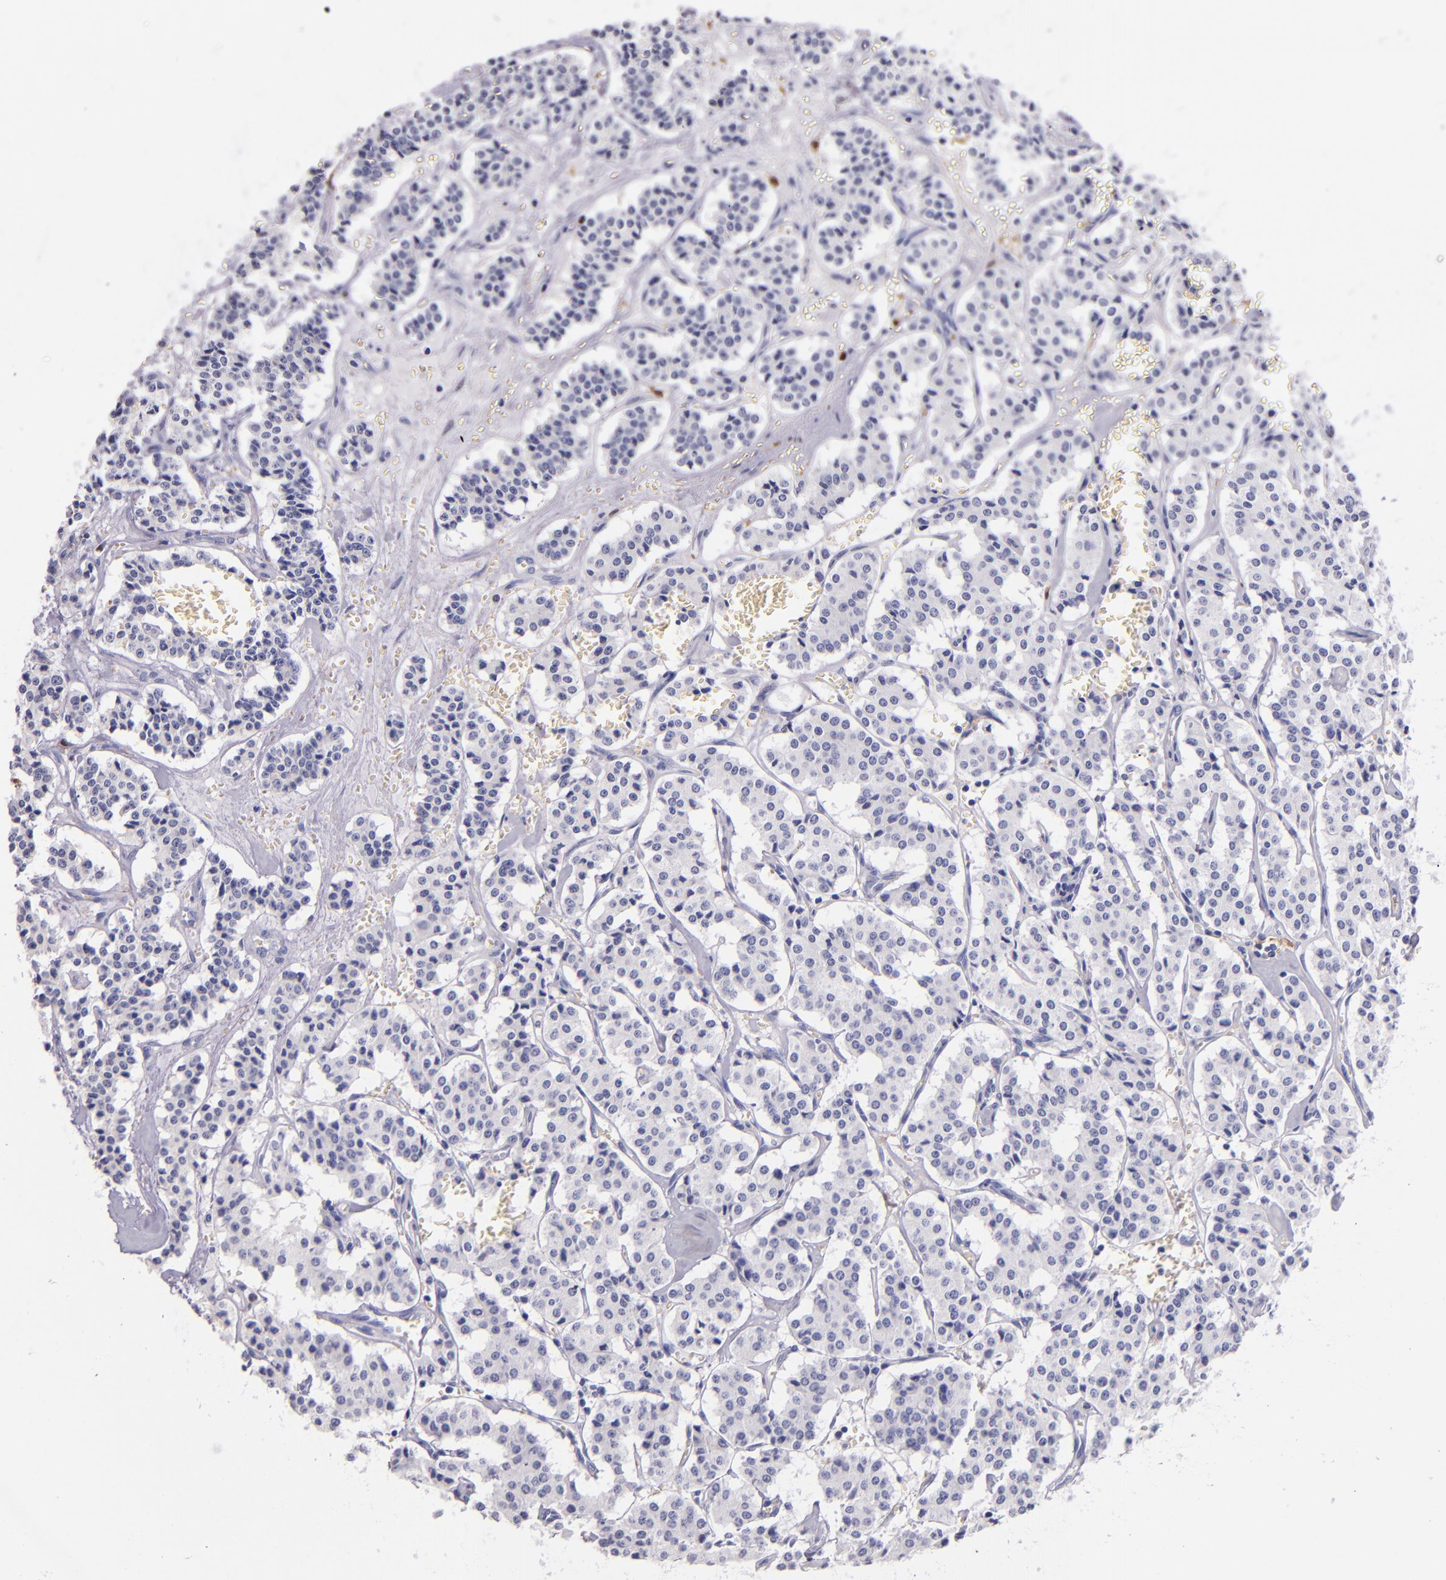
{"staining": {"intensity": "negative", "quantity": "none", "location": "none"}, "tissue": "carcinoid", "cell_type": "Tumor cells", "image_type": "cancer", "snomed": [{"axis": "morphology", "description": "Carcinoid, malignant, NOS"}, {"axis": "topography", "description": "Bronchus"}], "caption": "Immunohistochemistry (IHC) of carcinoid (malignant) exhibits no staining in tumor cells.", "gene": "F13A1", "patient": {"sex": "male", "age": 55}}